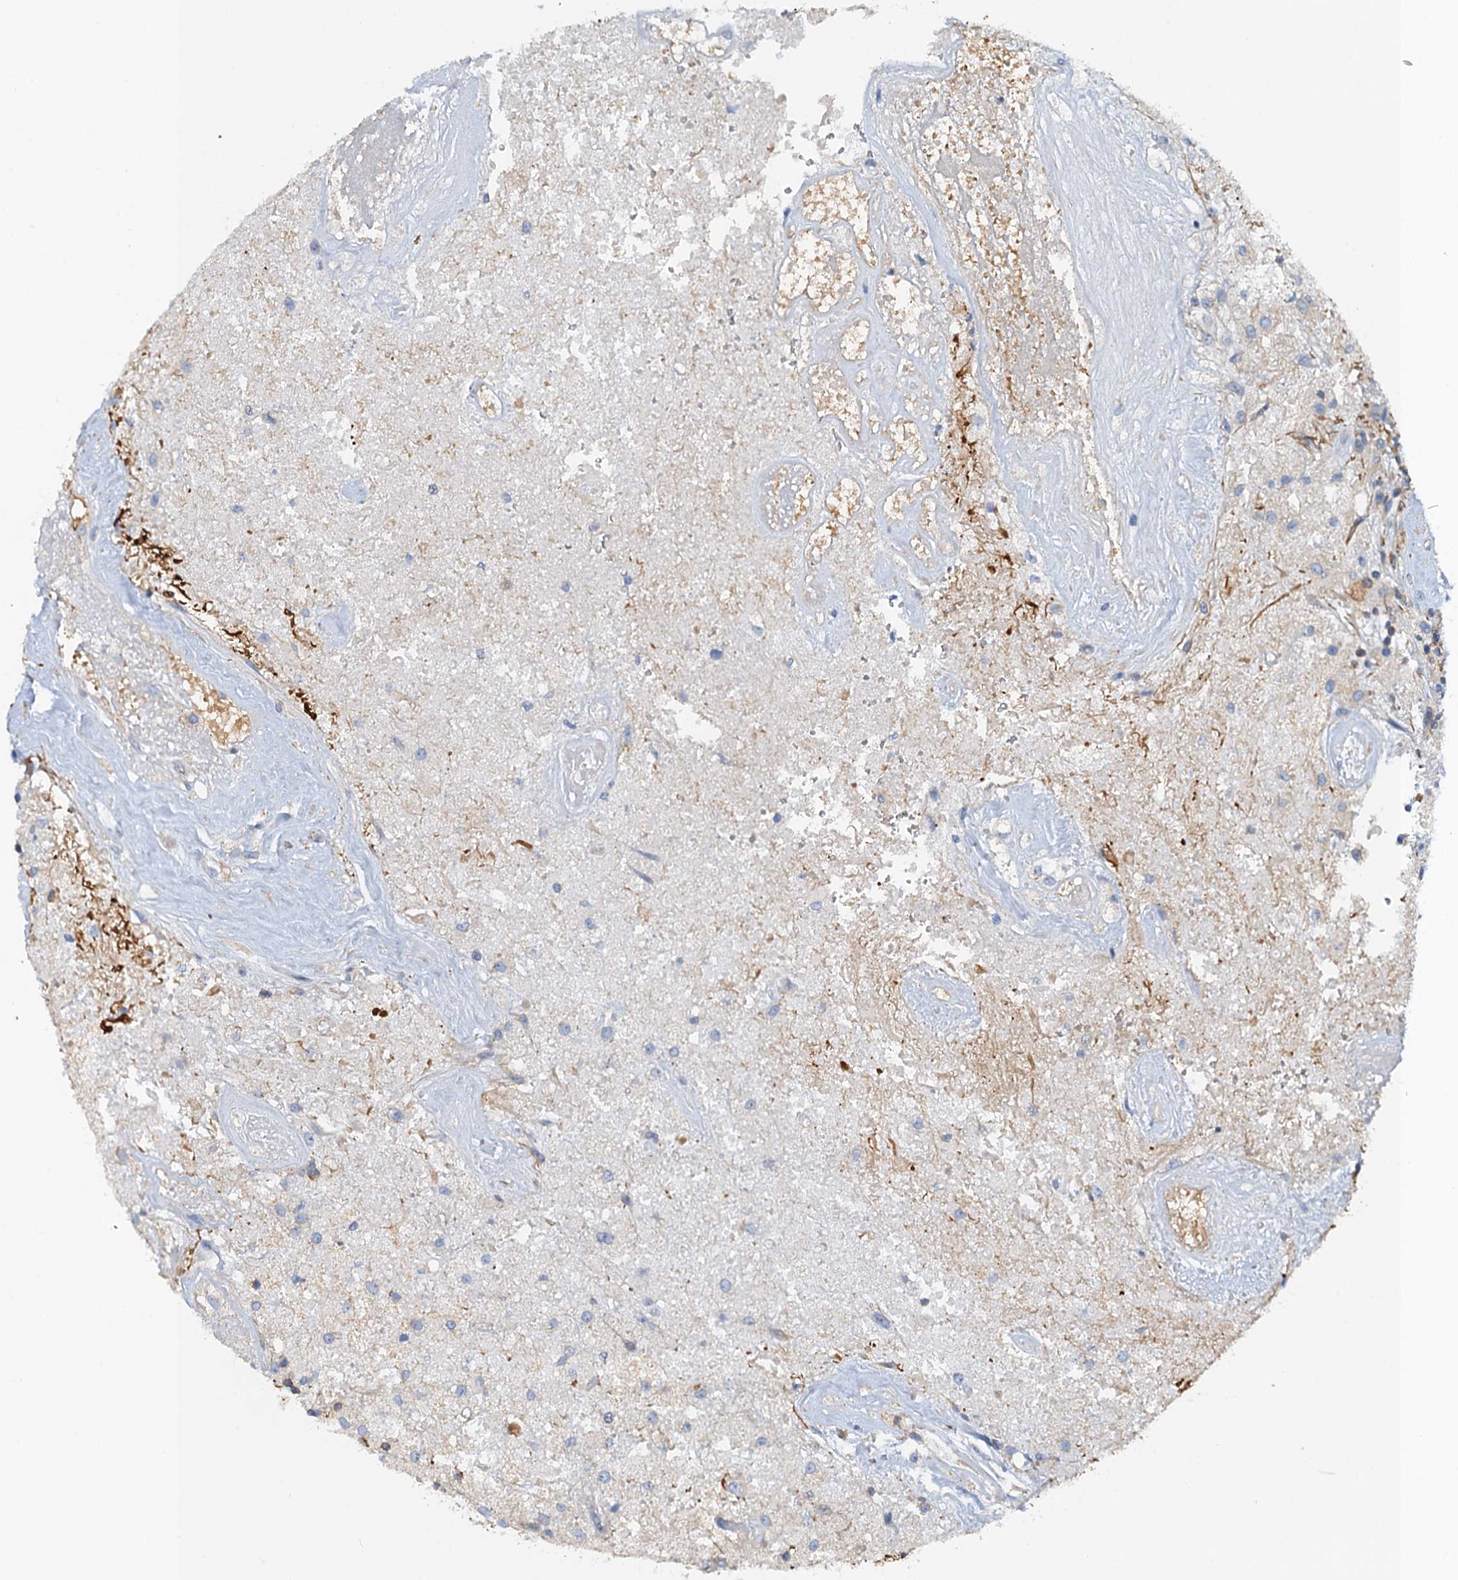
{"staining": {"intensity": "negative", "quantity": "none", "location": "none"}, "tissue": "glioma", "cell_type": "Tumor cells", "image_type": "cancer", "snomed": [{"axis": "morphology", "description": "Glioma, malignant, High grade"}, {"axis": "topography", "description": "Brain"}], "caption": "IHC image of neoplastic tissue: human high-grade glioma (malignant) stained with DAB (3,3'-diaminobenzidine) reveals no significant protein expression in tumor cells.", "gene": "ROGDI", "patient": {"sex": "male", "age": 56}}